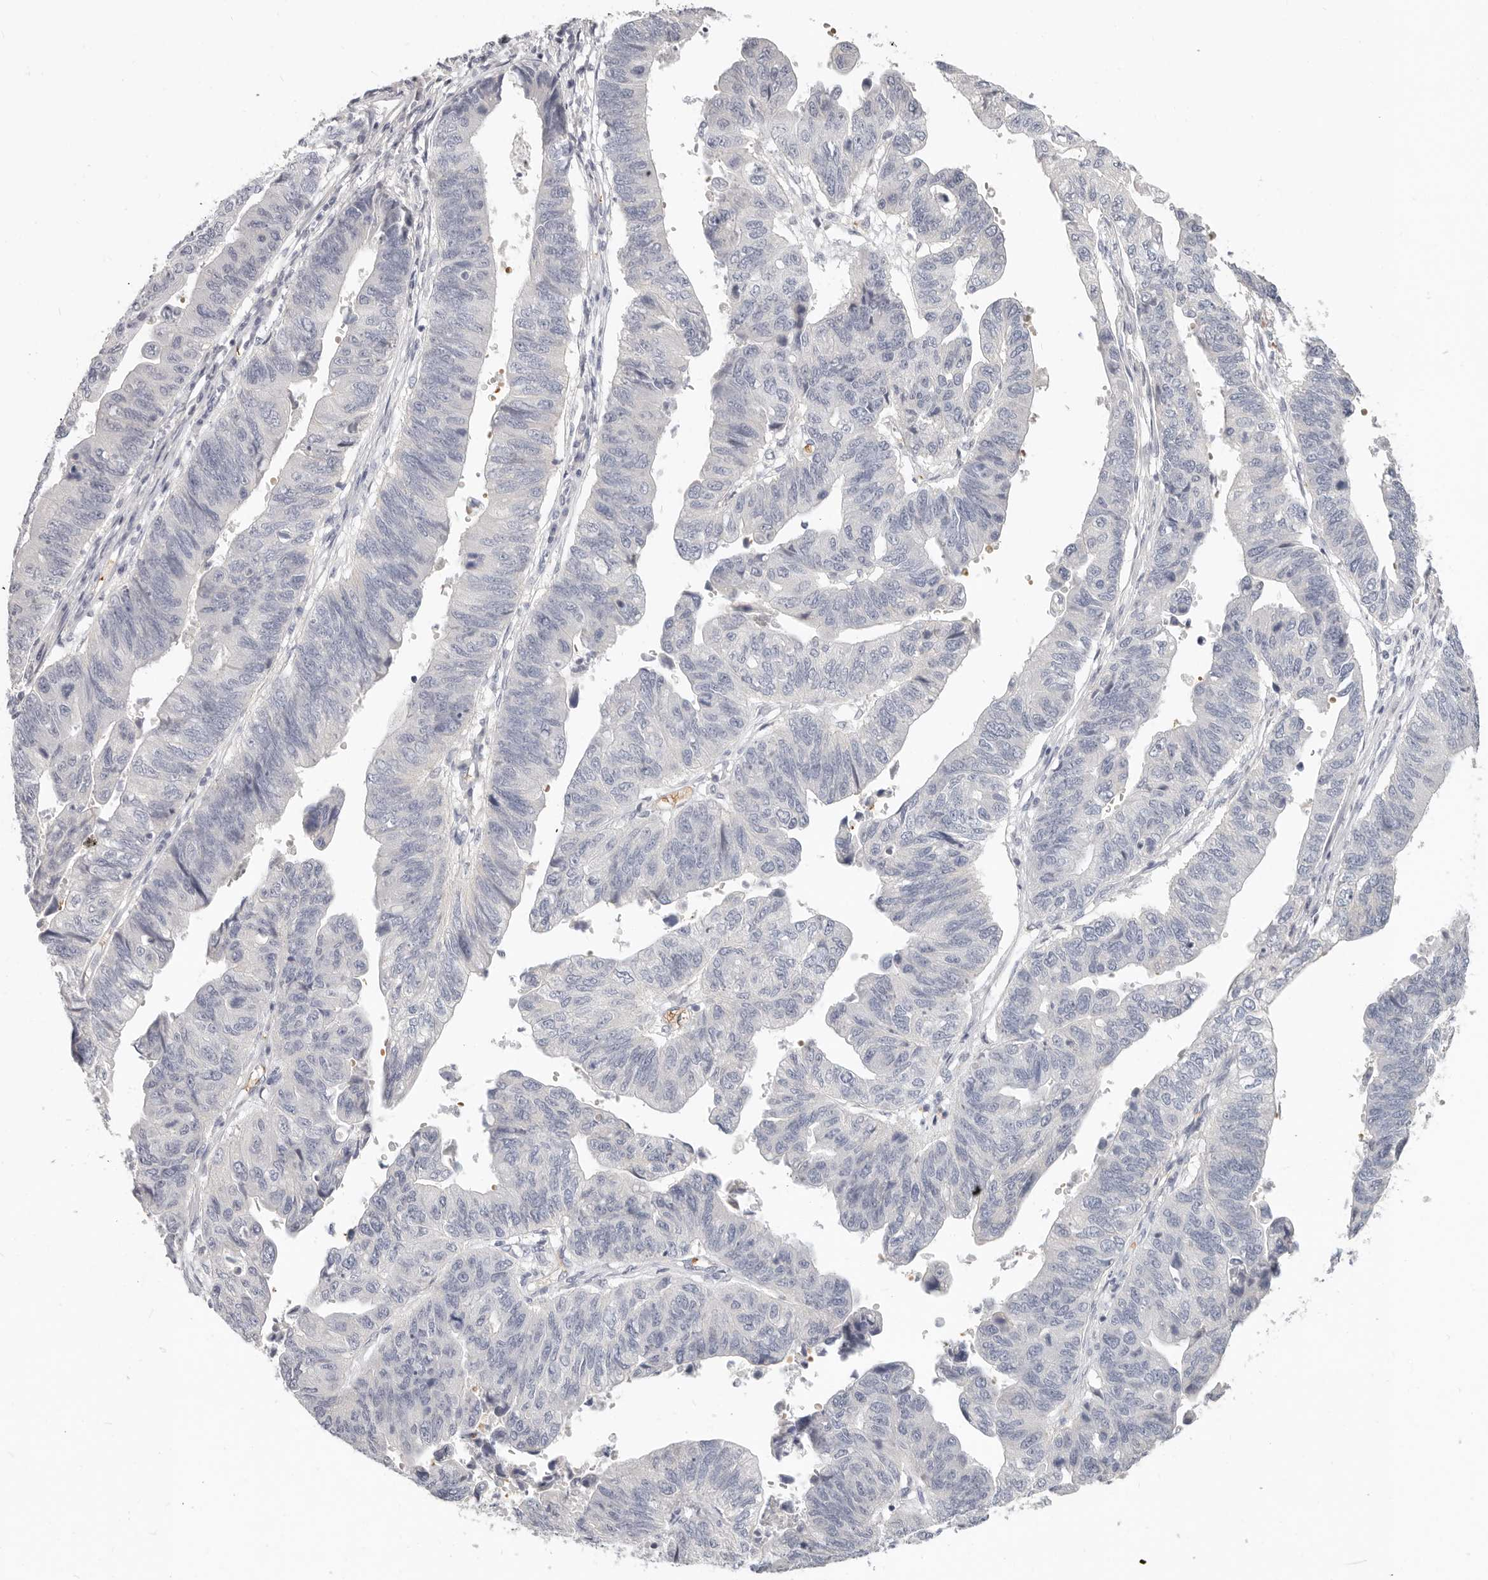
{"staining": {"intensity": "negative", "quantity": "none", "location": "none"}, "tissue": "stomach cancer", "cell_type": "Tumor cells", "image_type": "cancer", "snomed": [{"axis": "morphology", "description": "Adenocarcinoma, NOS"}, {"axis": "topography", "description": "Stomach"}], "caption": "The micrograph reveals no significant staining in tumor cells of stomach cancer (adenocarcinoma).", "gene": "TMEM63B", "patient": {"sex": "male", "age": 59}}